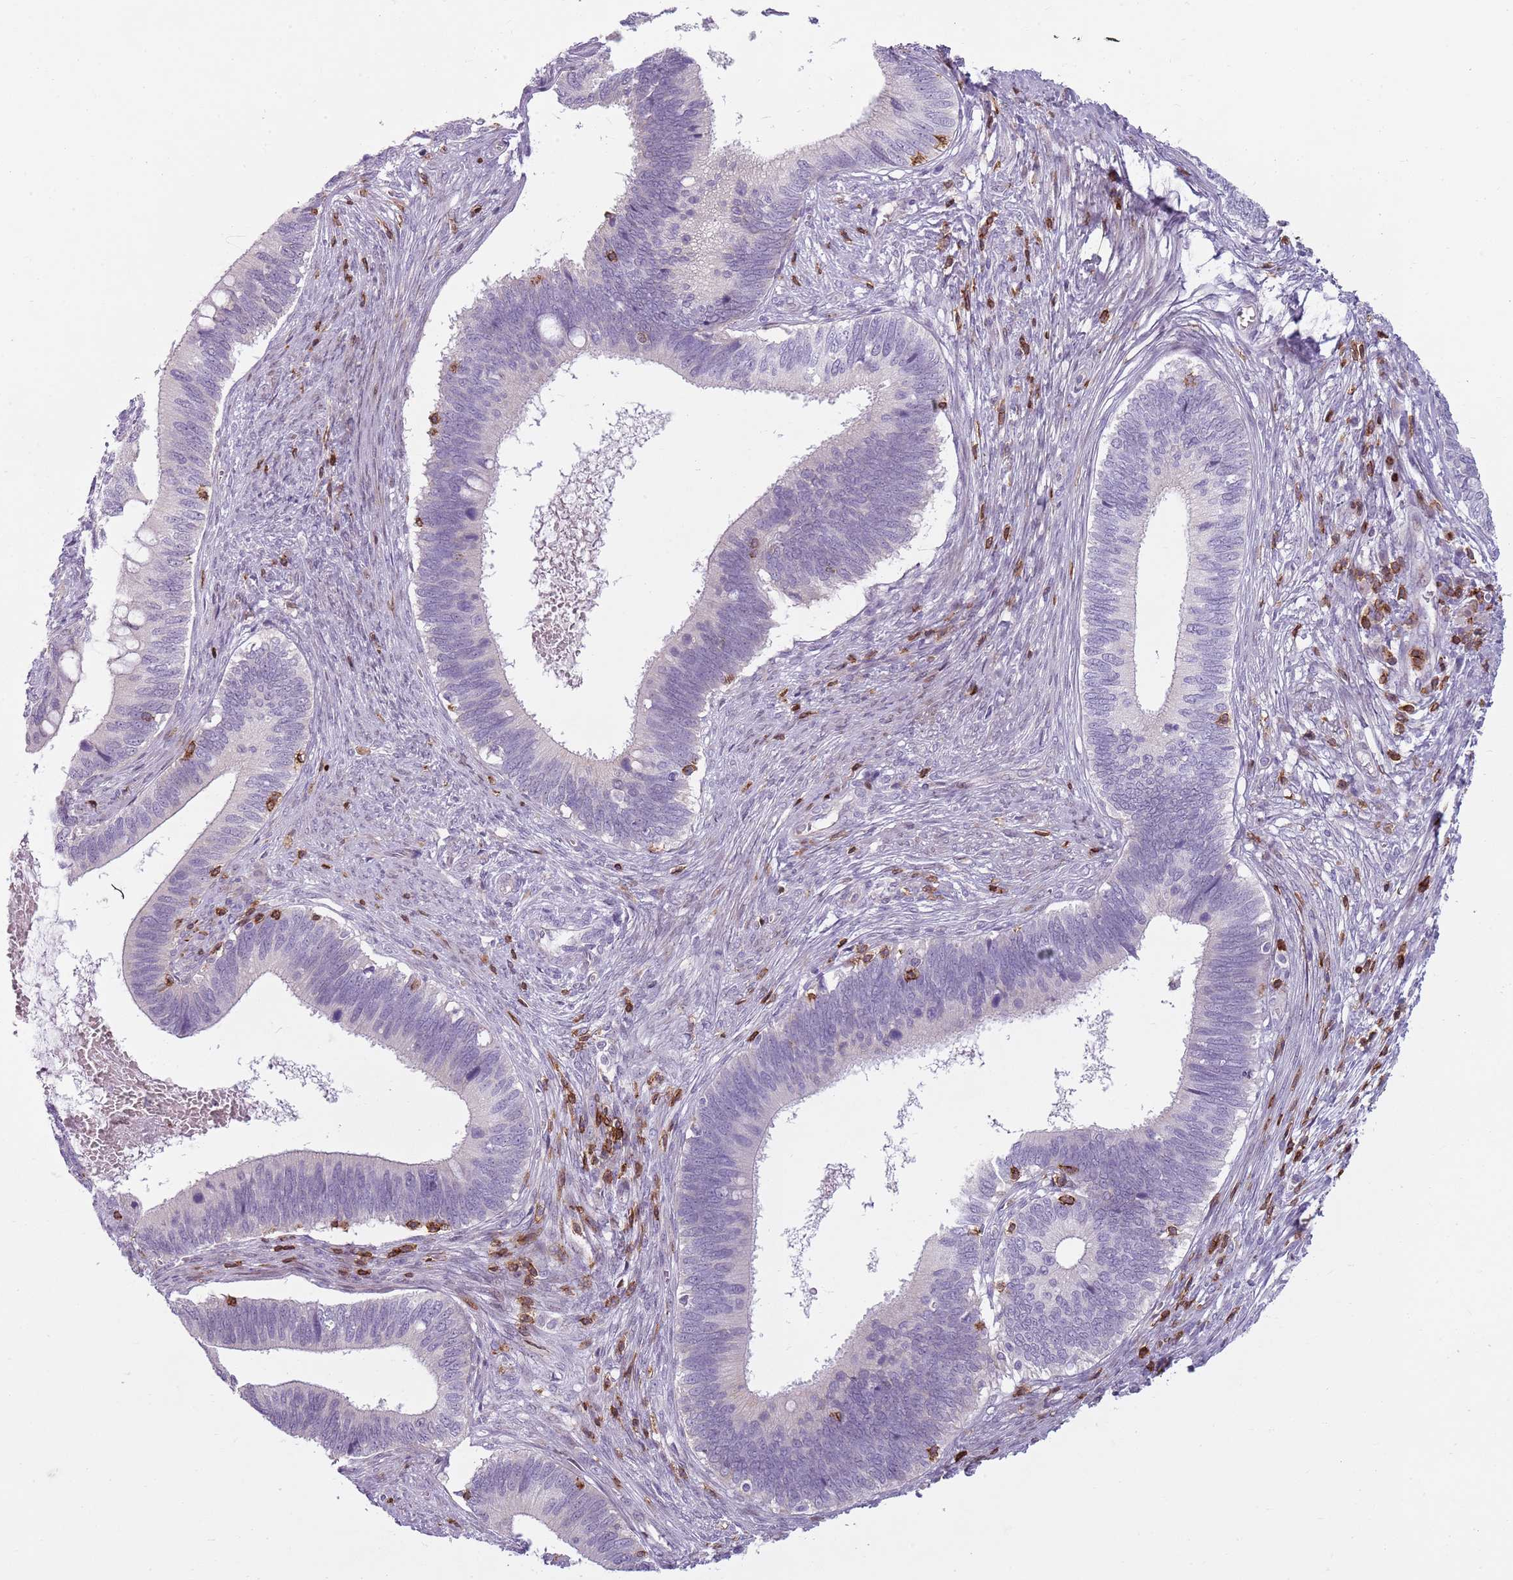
{"staining": {"intensity": "negative", "quantity": "none", "location": "none"}, "tissue": "cervical cancer", "cell_type": "Tumor cells", "image_type": "cancer", "snomed": [{"axis": "morphology", "description": "Adenocarcinoma, NOS"}, {"axis": "topography", "description": "Cervix"}], "caption": "The histopathology image shows no staining of tumor cells in cervical adenocarcinoma.", "gene": "ZNF583", "patient": {"sex": "female", "age": 42}}